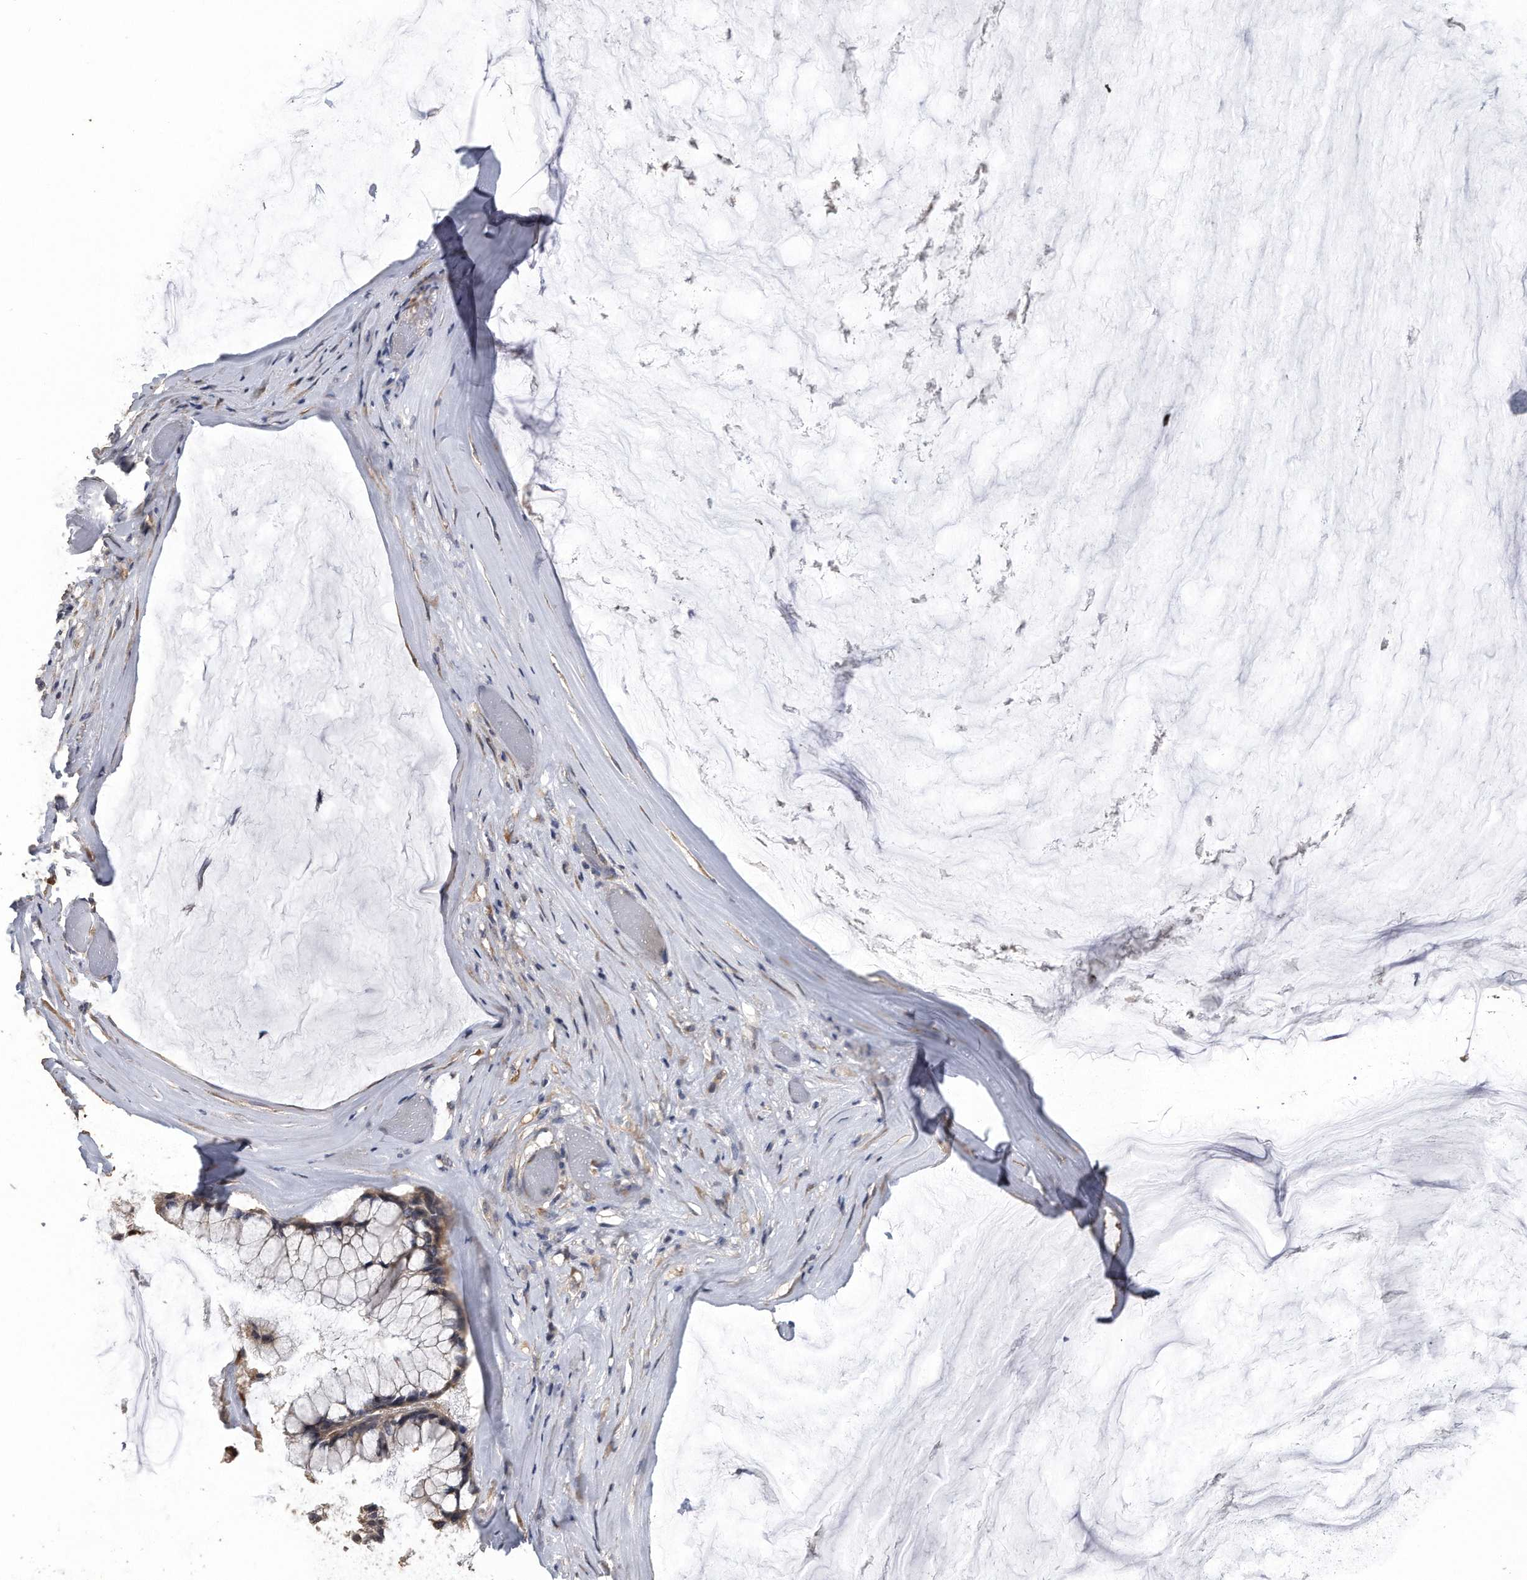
{"staining": {"intensity": "moderate", "quantity": ">75%", "location": "cytoplasmic/membranous"}, "tissue": "ovarian cancer", "cell_type": "Tumor cells", "image_type": "cancer", "snomed": [{"axis": "morphology", "description": "Cystadenocarcinoma, mucinous, NOS"}, {"axis": "topography", "description": "Ovary"}], "caption": "Protein analysis of mucinous cystadenocarcinoma (ovarian) tissue displays moderate cytoplasmic/membranous expression in approximately >75% of tumor cells.", "gene": "PCLO", "patient": {"sex": "female", "age": 39}}